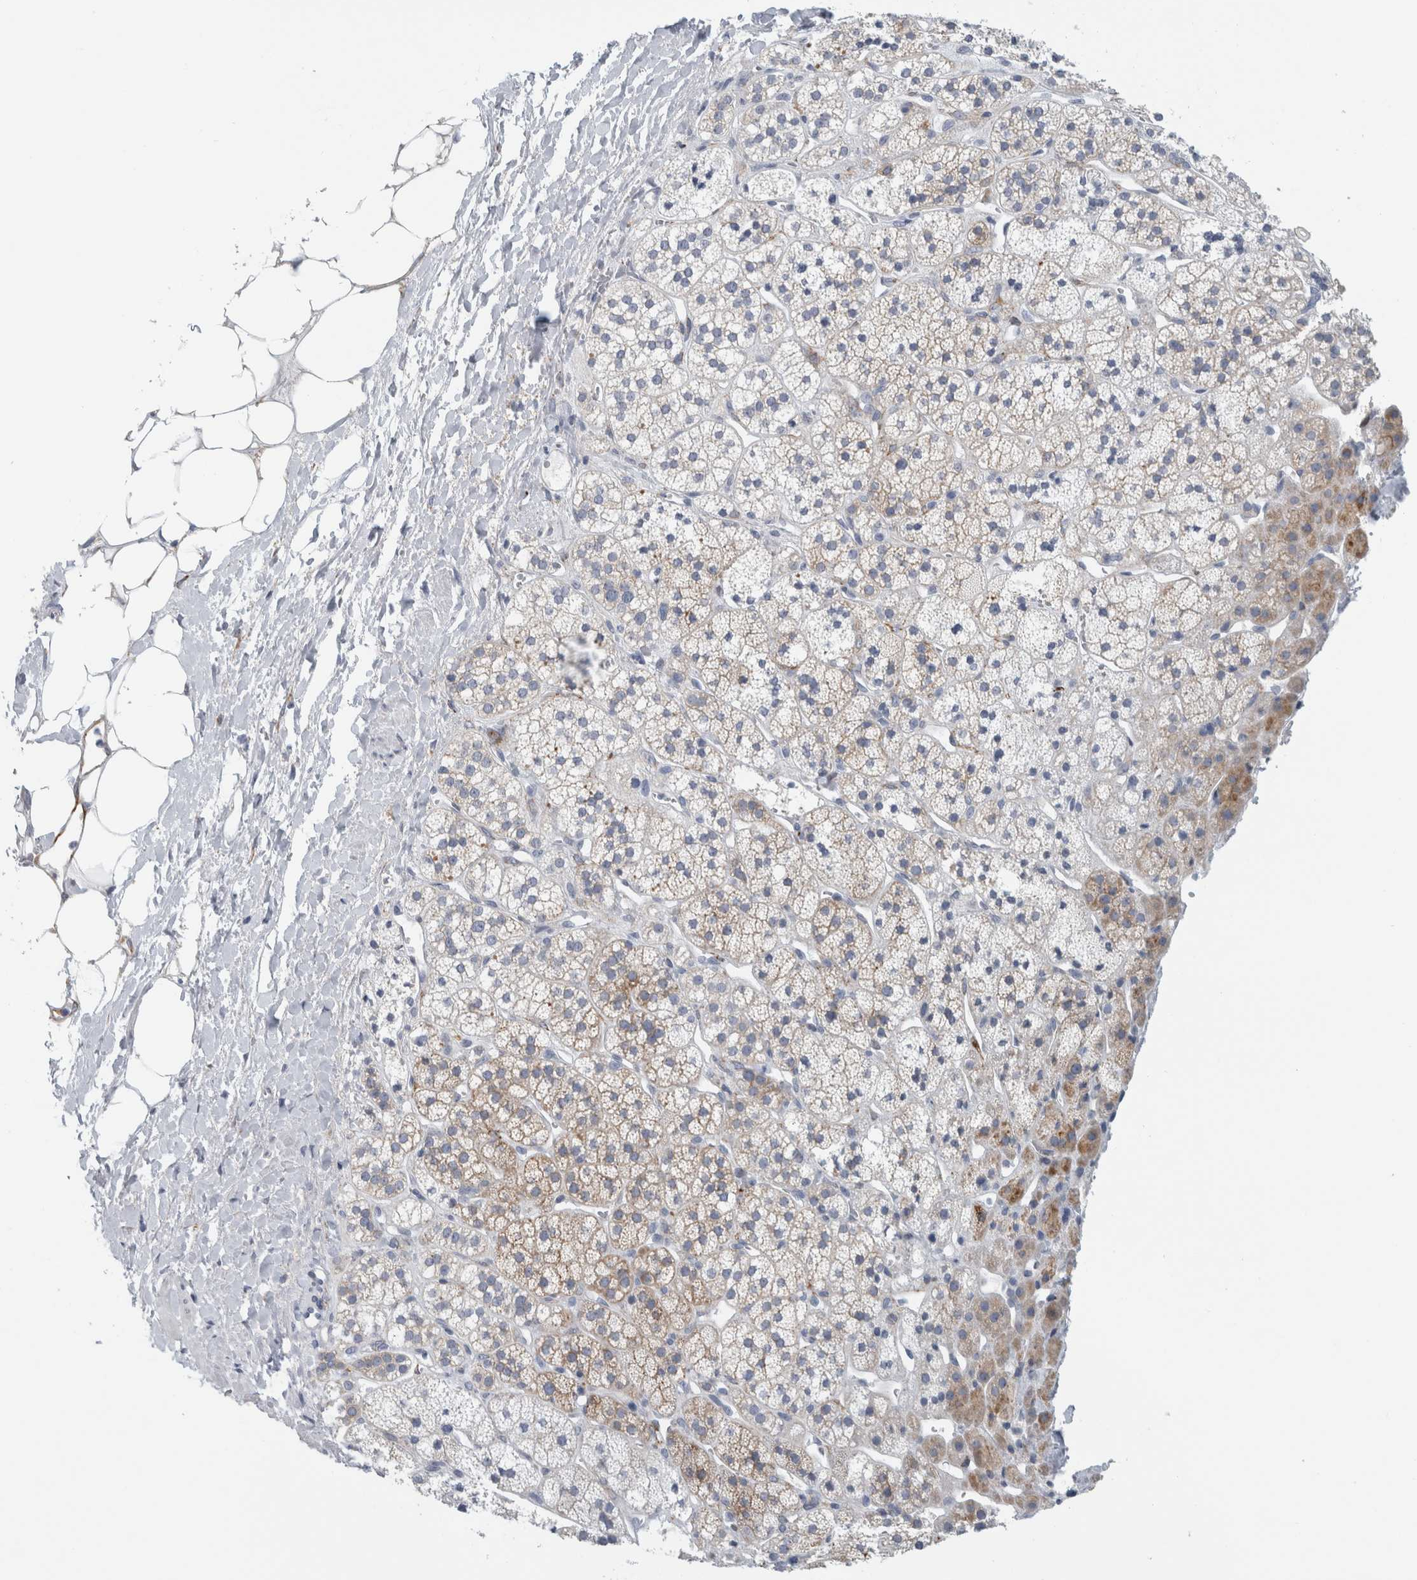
{"staining": {"intensity": "weak", "quantity": "25%-75%", "location": "cytoplasmic/membranous"}, "tissue": "adrenal gland", "cell_type": "Glandular cells", "image_type": "normal", "snomed": [{"axis": "morphology", "description": "Normal tissue, NOS"}, {"axis": "topography", "description": "Adrenal gland"}], "caption": "Immunohistochemical staining of normal human adrenal gland demonstrates 25%-75% levels of weak cytoplasmic/membranous protein expression in about 25%-75% of glandular cells.", "gene": "B3GNT3", "patient": {"sex": "male", "age": 56}}